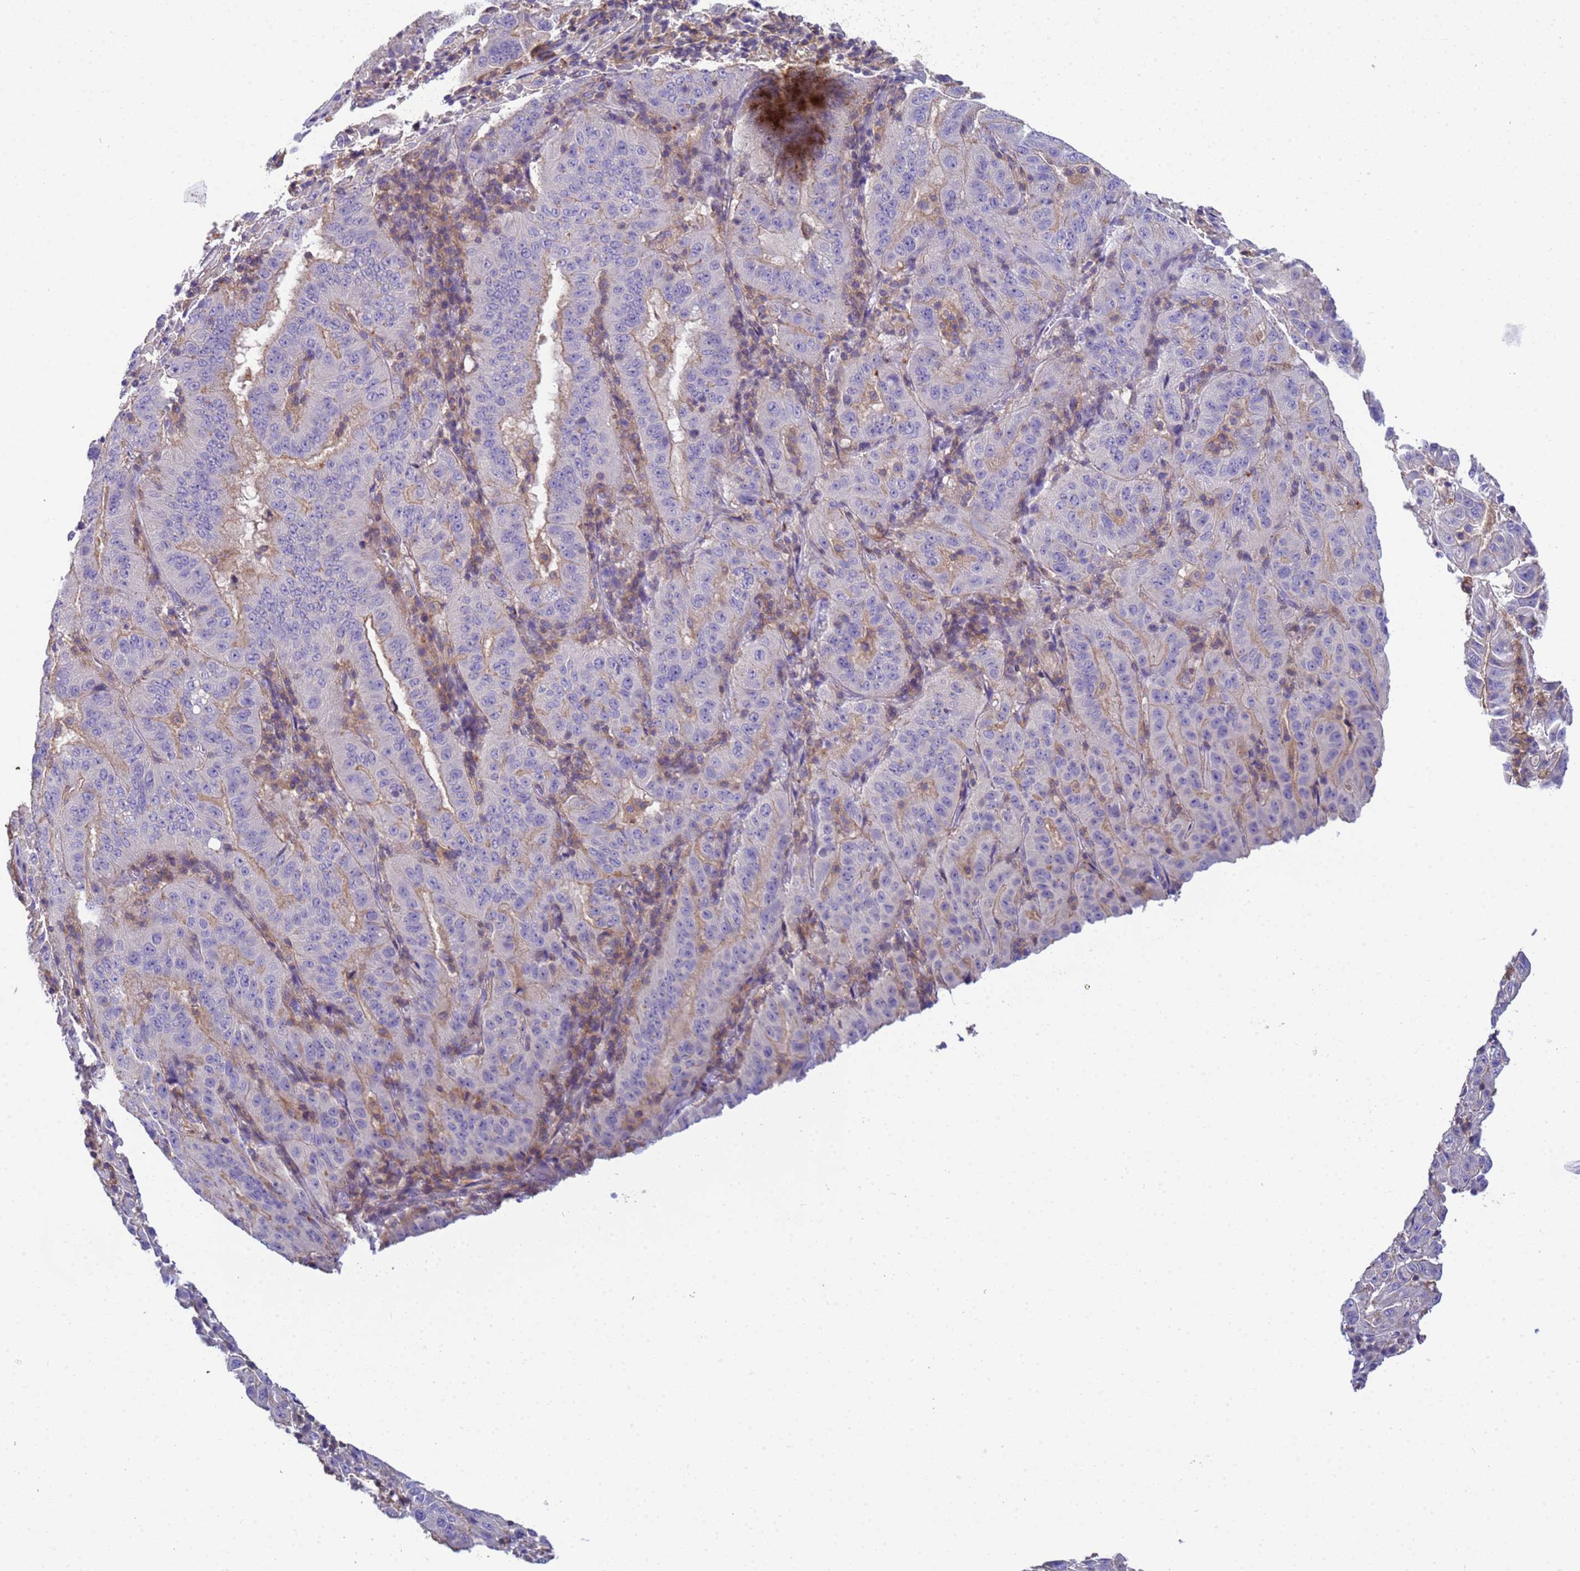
{"staining": {"intensity": "weak", "quantity": "25%-75%", "location": "cytoplasmic/membranous"}, "tissue": "pancreatic cancer", "cell_type": "Tumor cells", "image_type": "cancer", "snomed": [{"axis": "morphology", "description": "Adenocarcinoma, NOS"}, {"axis": "topography", "description": "Pancreas"}], "caption": "Human pancreatic adenocarcinoma stained for a protein (brown) exhibits weak cytoplasmic/membranous positive expression in approximately 25%-75% of tumor cells.", "gene": "KLHL13", "patient": {"sex": "male", "age": 63}}